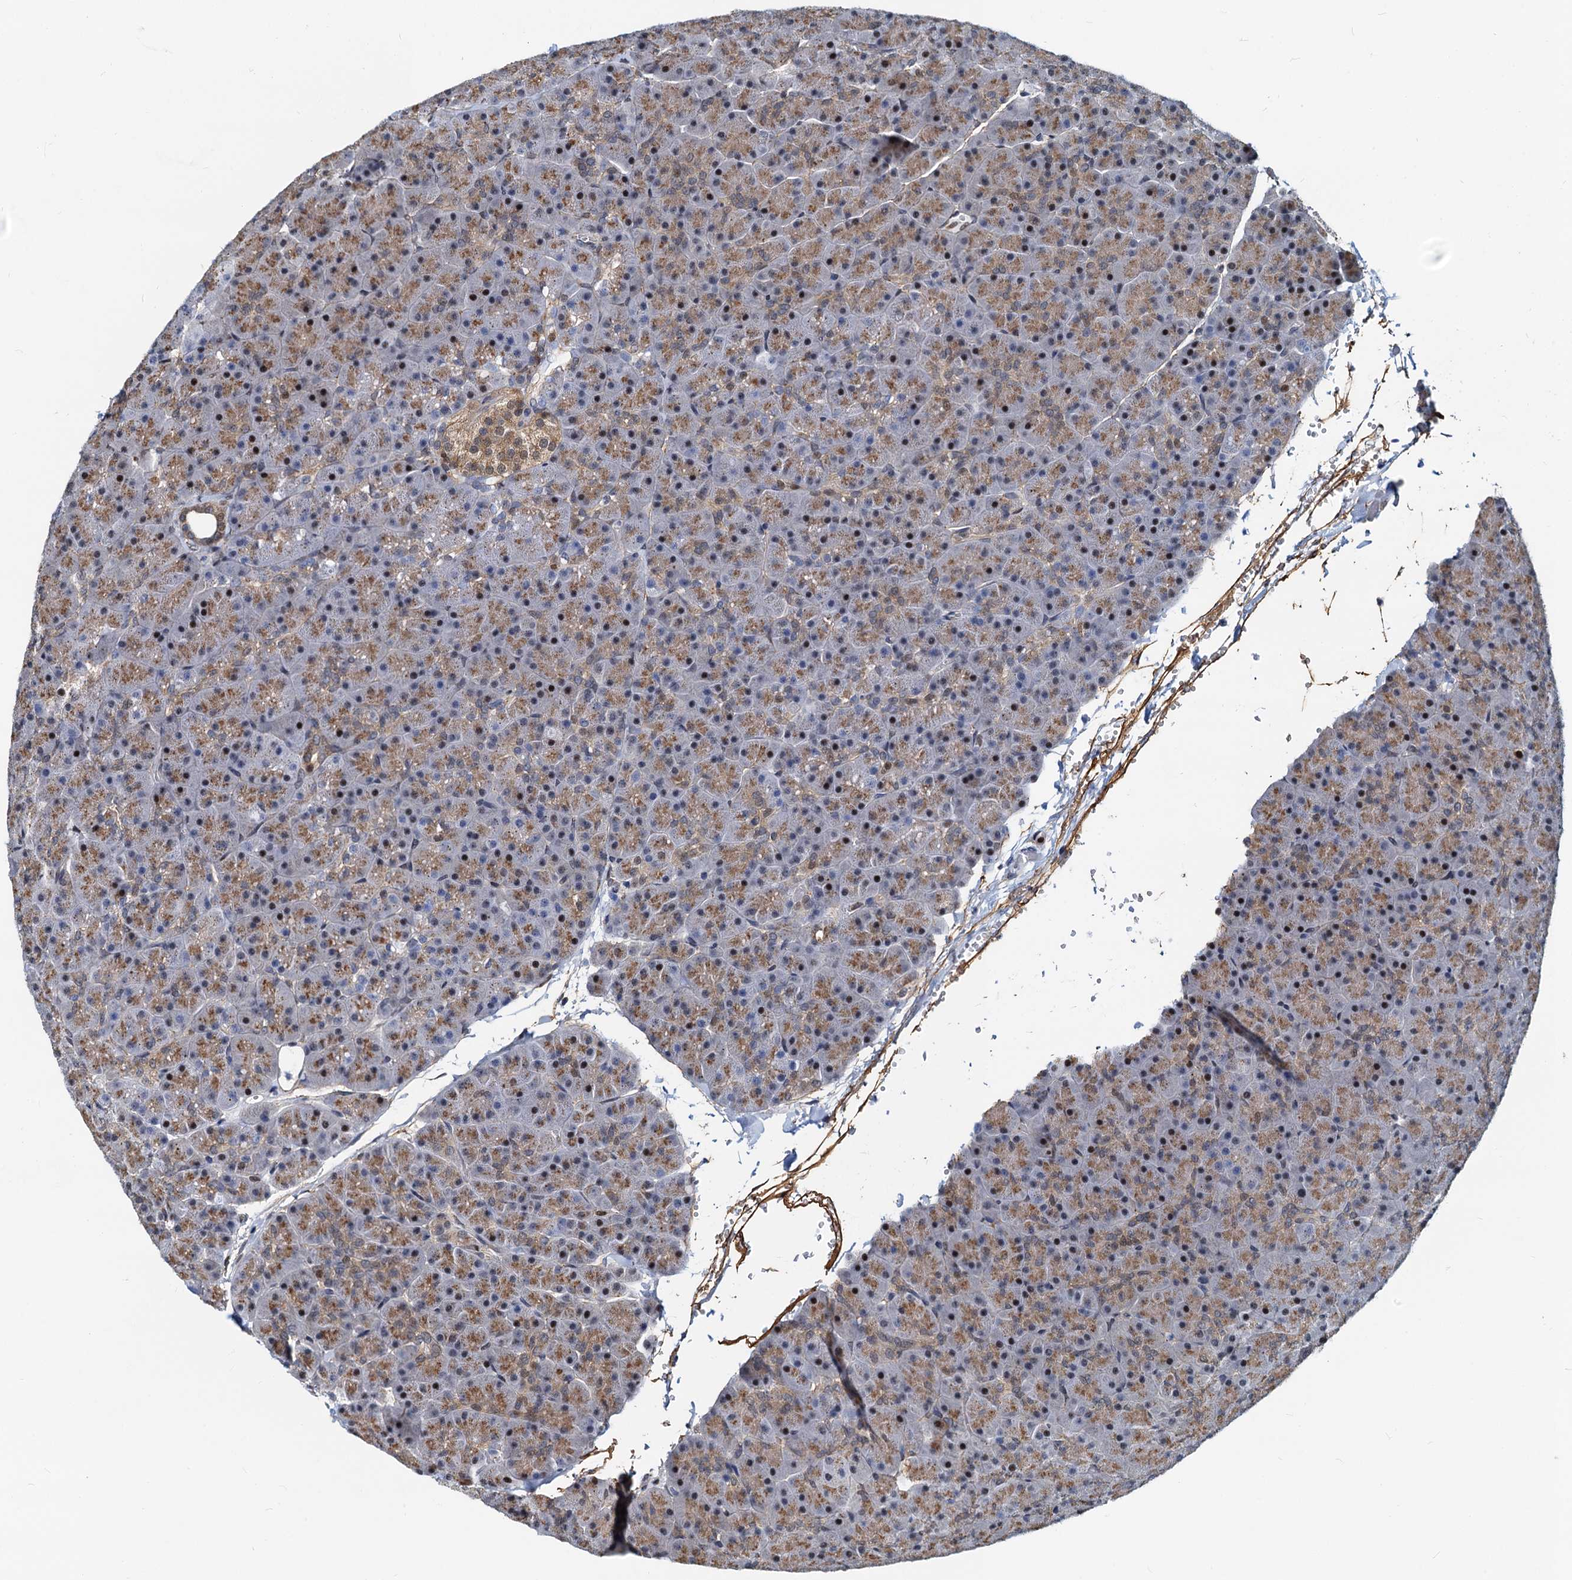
{"staining": {"intensity": "moderate", "quantity": "25%-75%", "location": "cytoplasmic/membranous,nuclear"}, "tissue": "pancreas", "cell_type": "Exocrine glandular cells", "image_type": "normal", "snomed": [{"axis": "morphology", "description": "Normal tissue, NOS"}, {"axis": "topography", "description": "Pancreas"}], "caption": "Immunohistochemical staining of normal pancreas demonstrates medium levels of moderate cytoplasmic/membranous,nuclear positivity in about 25%-75% of exocrine glandular cells.", "gene": "PTGES3", "patient": {"sex": "male", "age": 36}}